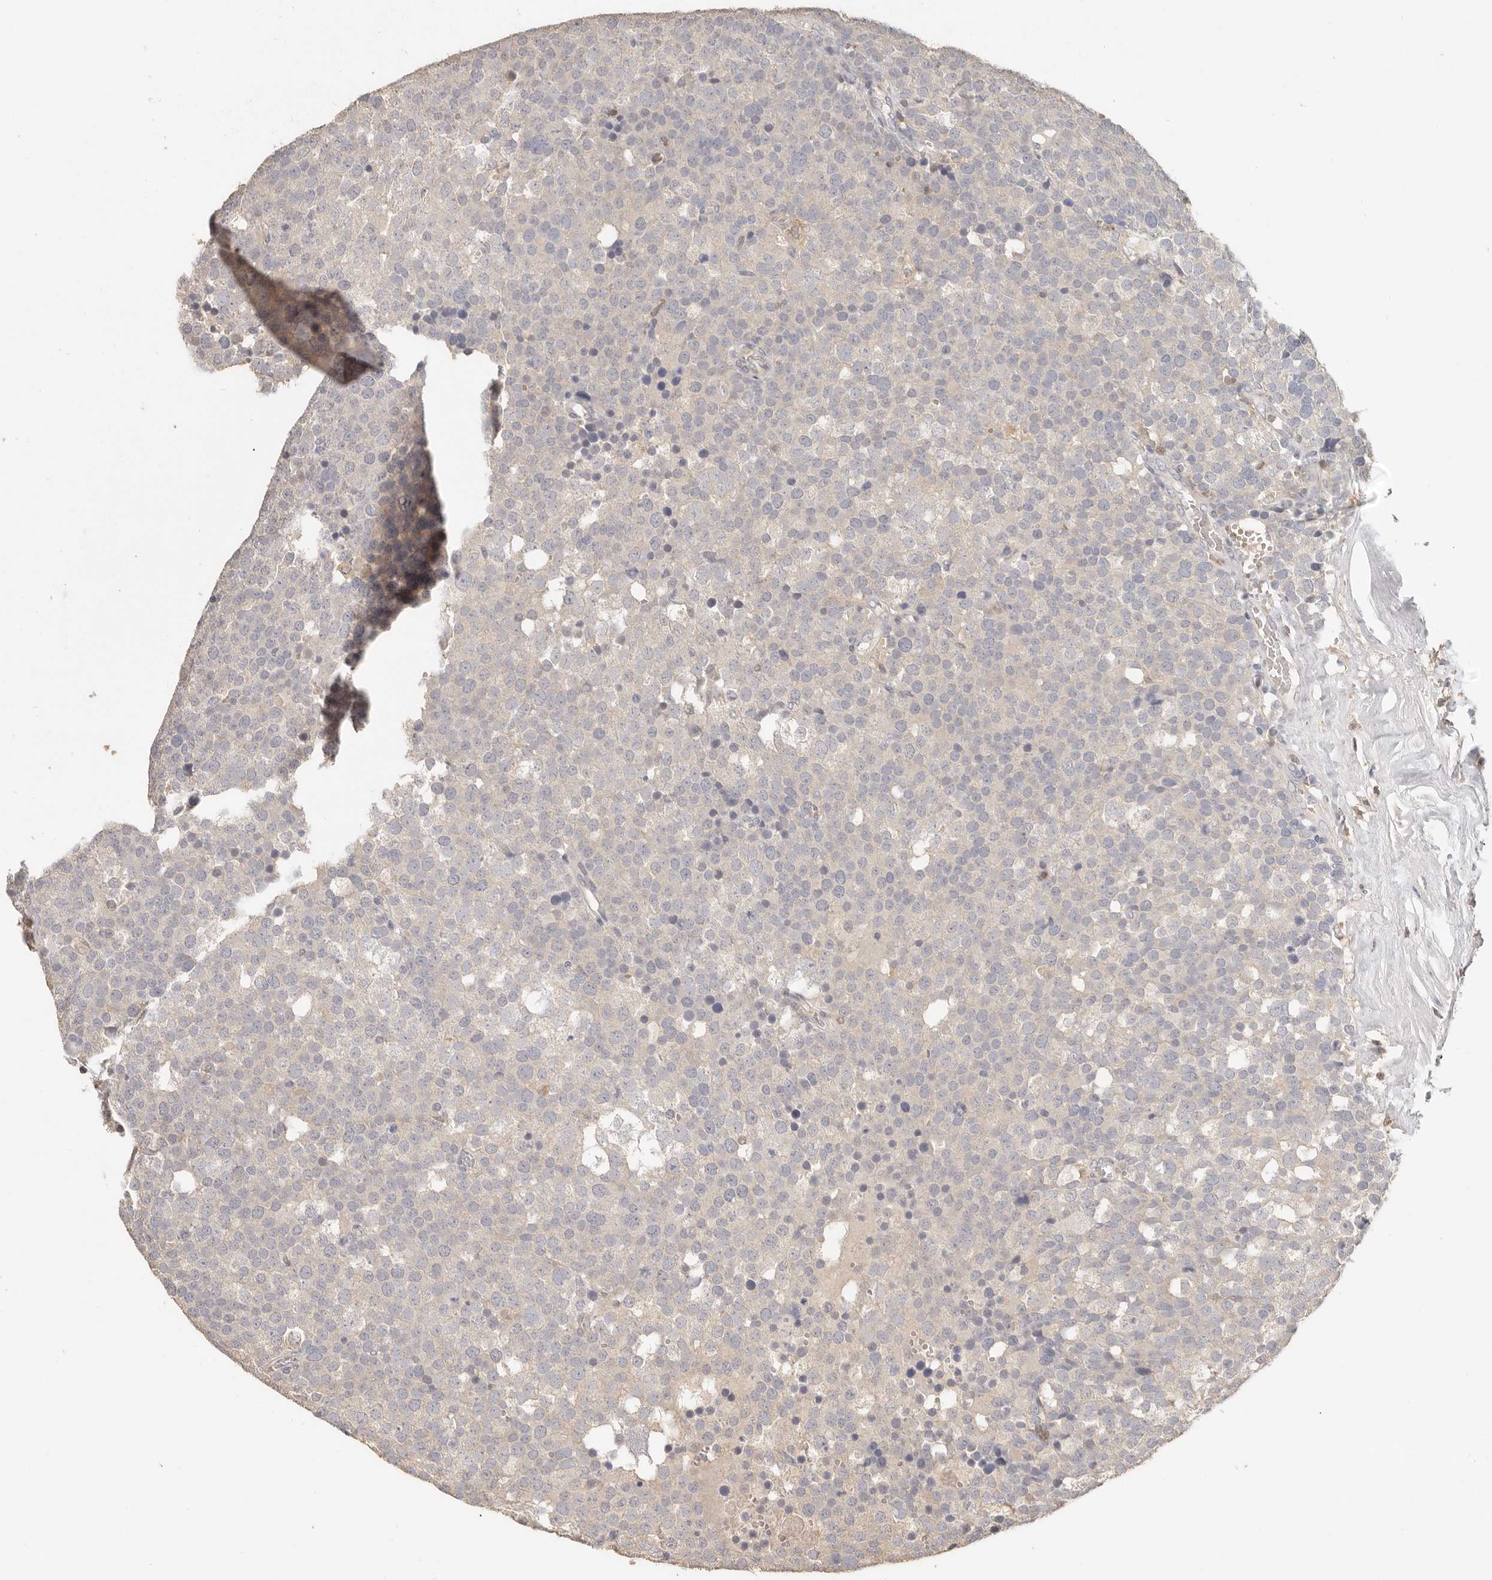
{"staining": {"intensity": "negative", "quantity": "none", "location": "none"}, "tissue": "testis cancer", "cell_type": "Tumor cells", "image_type": "cancer", "snomed": [{"axis": "morphology", "description": "Seminoma, NOS"}, {"axis": "topography", "description": "Testis"}], "caption": "The IHC image has no significant staining in tumor cells of testis seminoma tissue.", "gene": "CSK", "patient": {"sex": "male", "age": 71}}